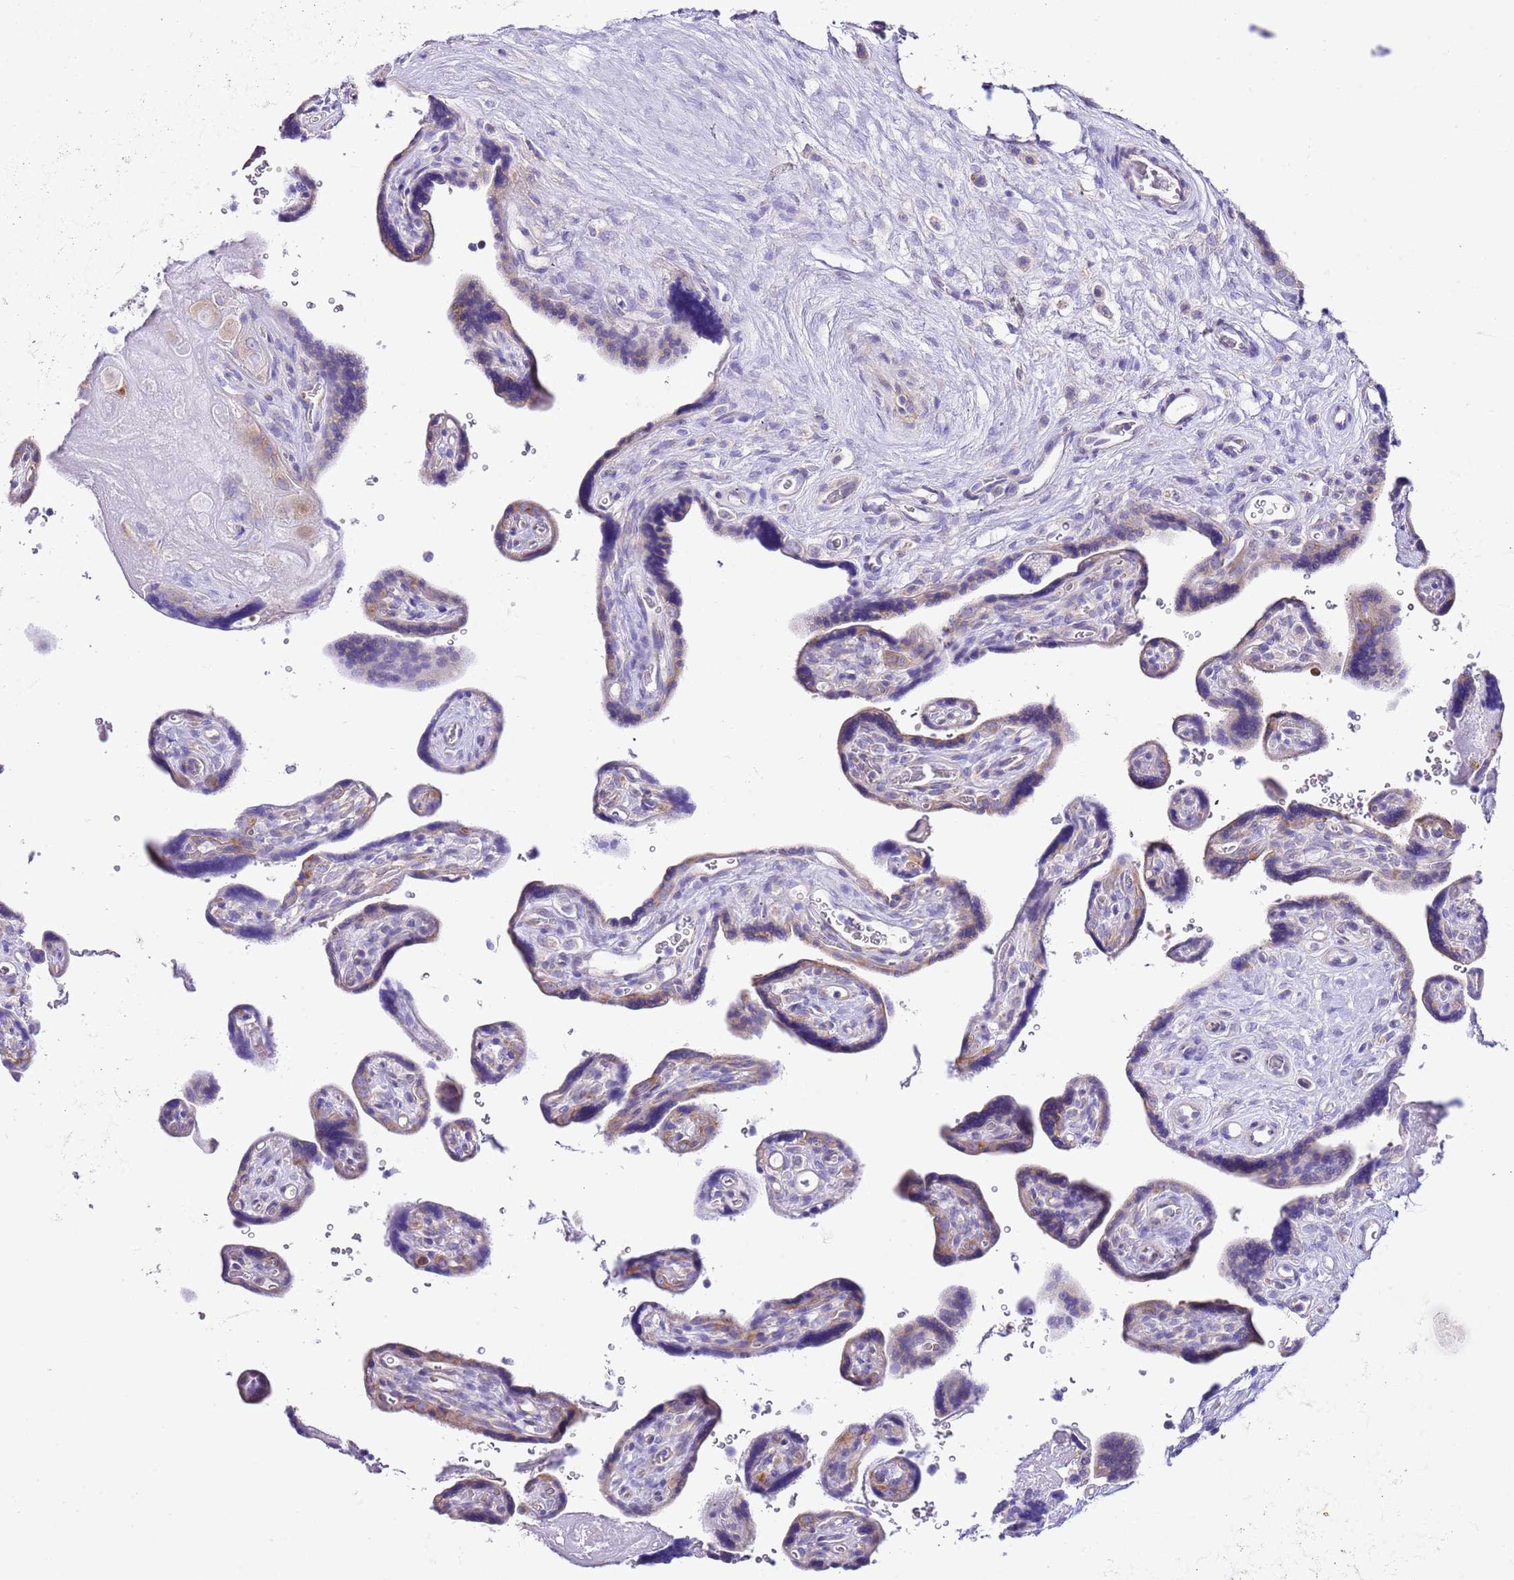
{"staining": {"intensity": "moderate", "quantity": ">75%", "location": "cytoplasmic/membranous"}, "tissue": "placenta", "cell_type": "Decidual cells", "image_type": "normal", "snomed": [{"axis": "morphology", "description": "Normal tissue, NOS"}, {"axis": "topography", "description": "Placenta"}], "caption": "This micrograph reveals IHC staining of unremarkable placenta, with medium moderate cytoplasmic/membranous positivity in approximately >75% of decidual cells.", "gene": "RPS10", "patient": {"sex": "female", "age": 39}}